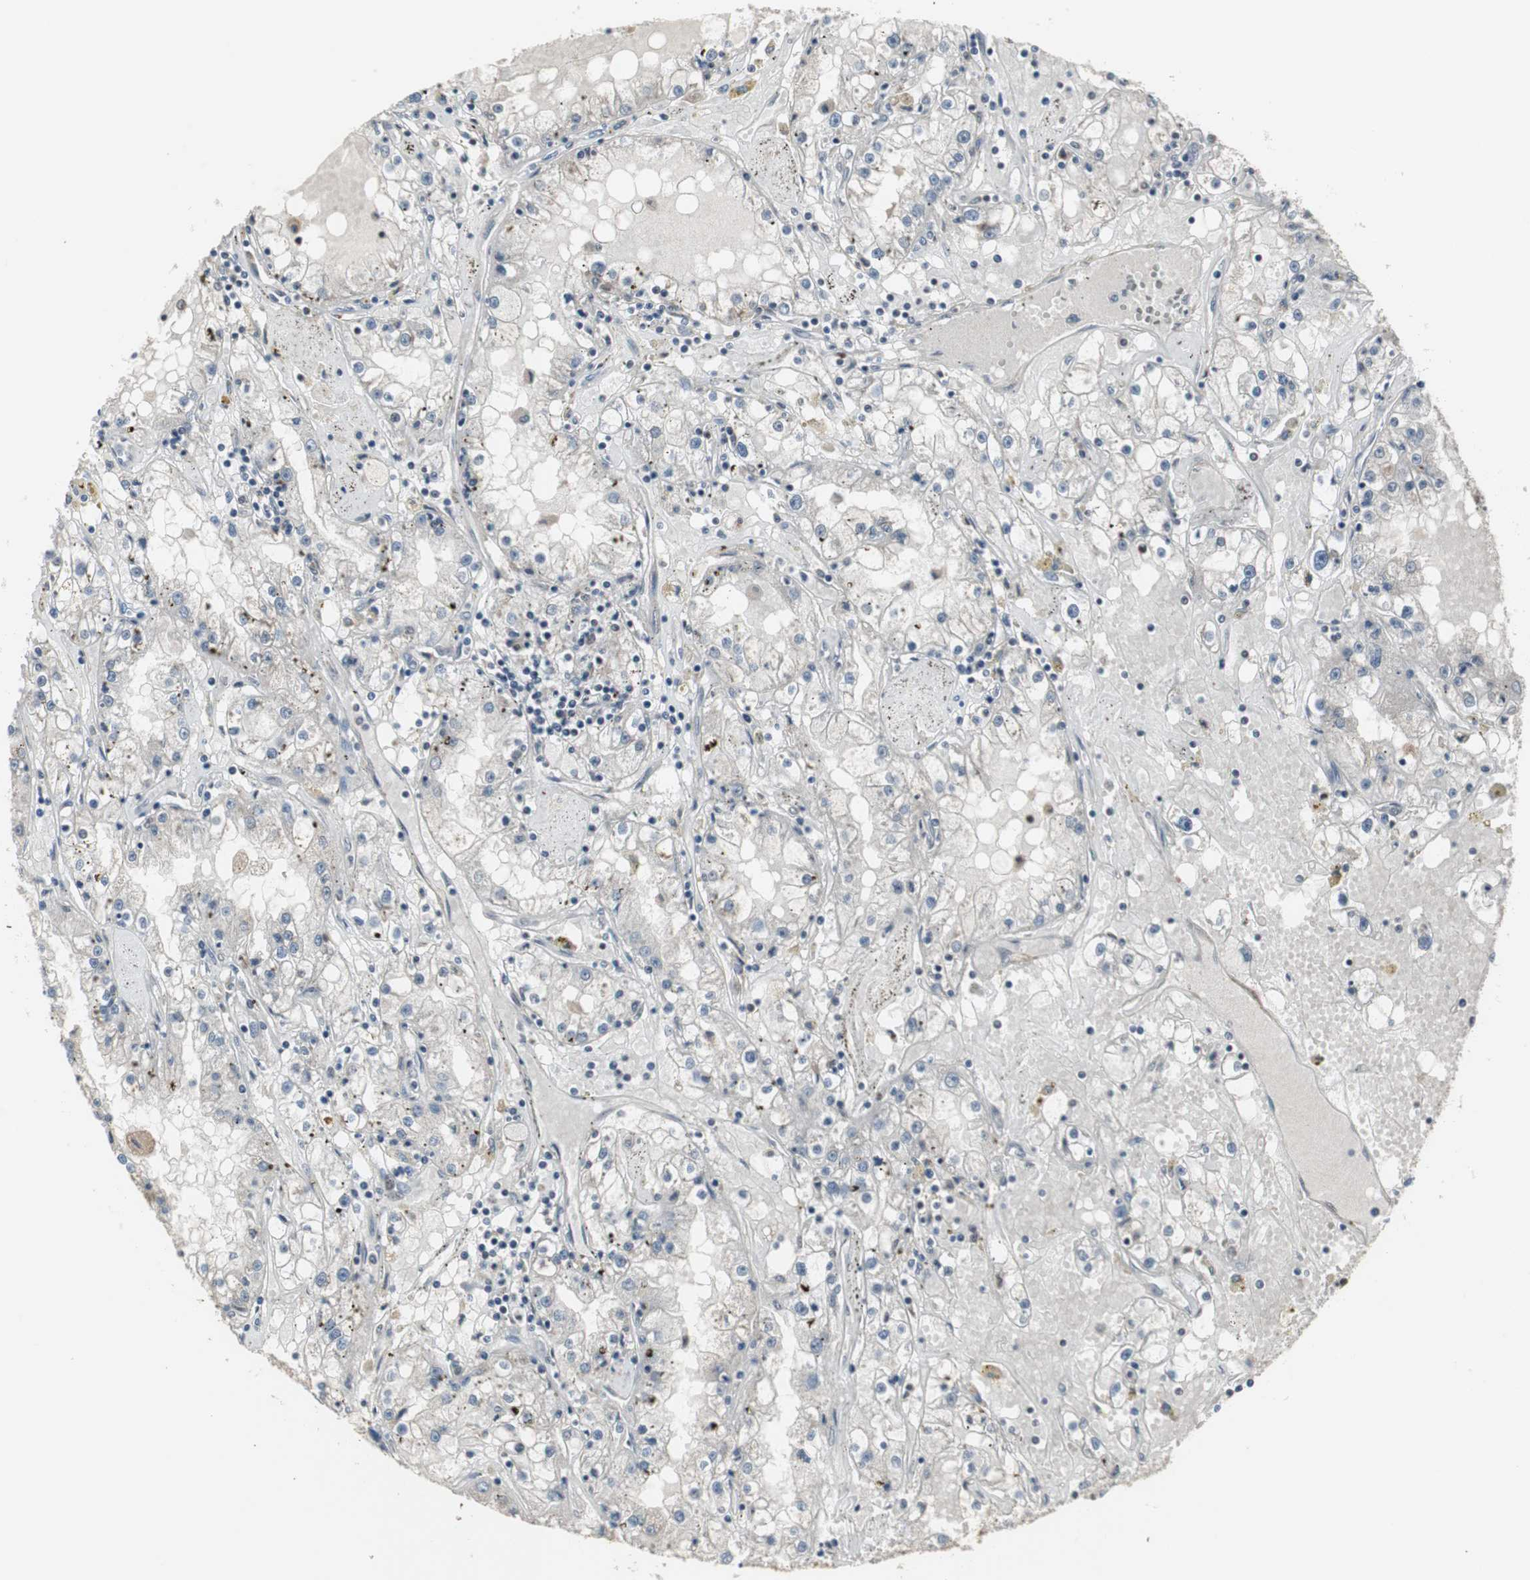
{"staining": {"intensity": "negative", "quantity": "none", "location": "none"}, "tissue": "renal cancer", "cell_type": "Tumor cells", "image_type": "cancer", "snomed": [{"axis": "morphology", "description": "Adenocarcinoma, NOS"}, {"axis": "topography", "description": "Kidney"}], "caption": "Human adenocarcinoma (renal) stained for a protein using immunohistochemistry displays no positivity in tumor cells.", "gene": "MPG", "patient": {"sex": "male", "age": 56}}